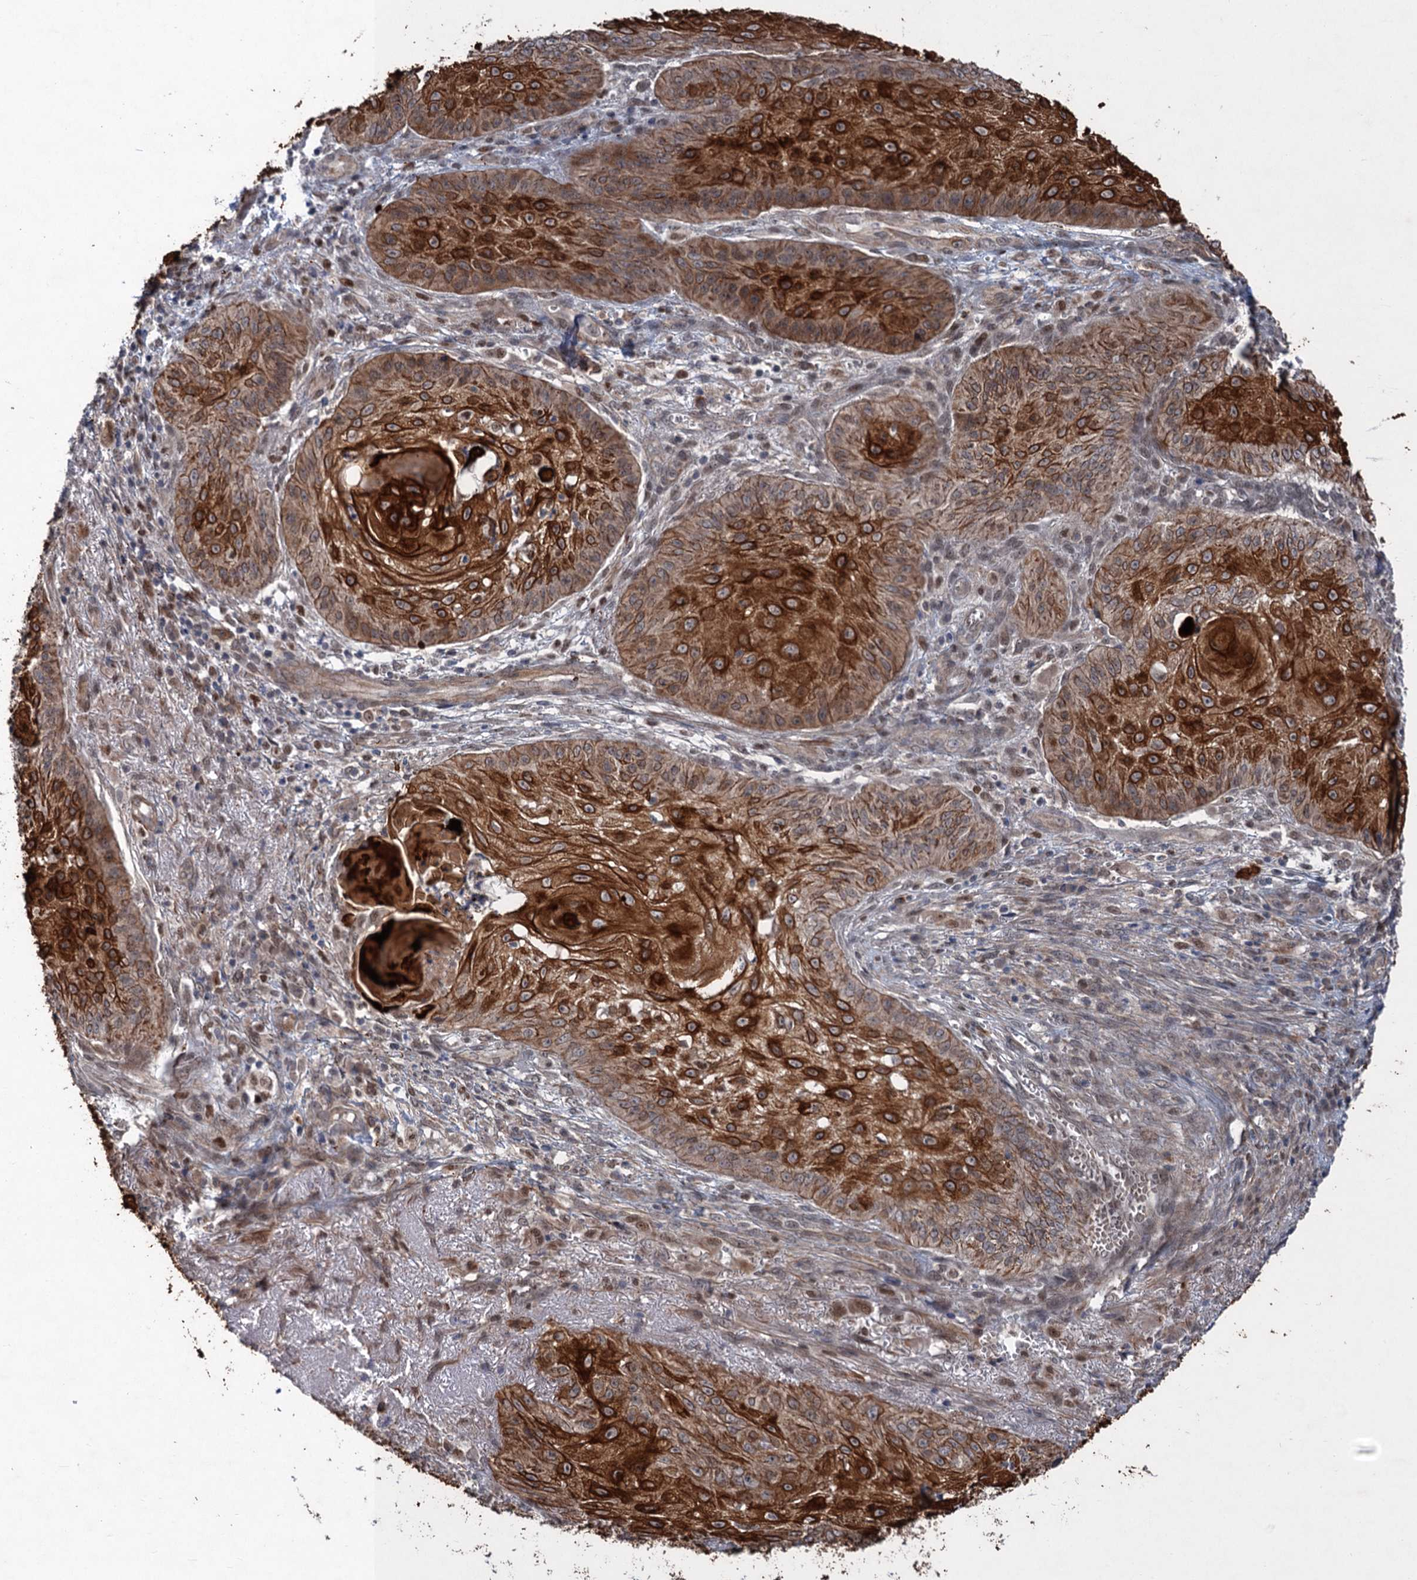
{"staining": {"intensity": "strong", "quantity": ">75%", "location": "cytoplasmic/membranous,nuclear"}, "tissue": "skin cancer", "cell_type": "Tumor cells", "image_type": "cancer", "snomed": [{"axis": "morphology", "description": "Squamous cell carcinoma, NOS"}, {"axis": "topography", "description": "Skin"}], "caption": "Skin squamous cell carcinoma stained with a brown dye reveals strong cytoplasmic/membranous and nuclear positive positivity in about >75% of tumor cells.", "gene": "TTC31", "patient": {"sex": "male", "age": 70}}